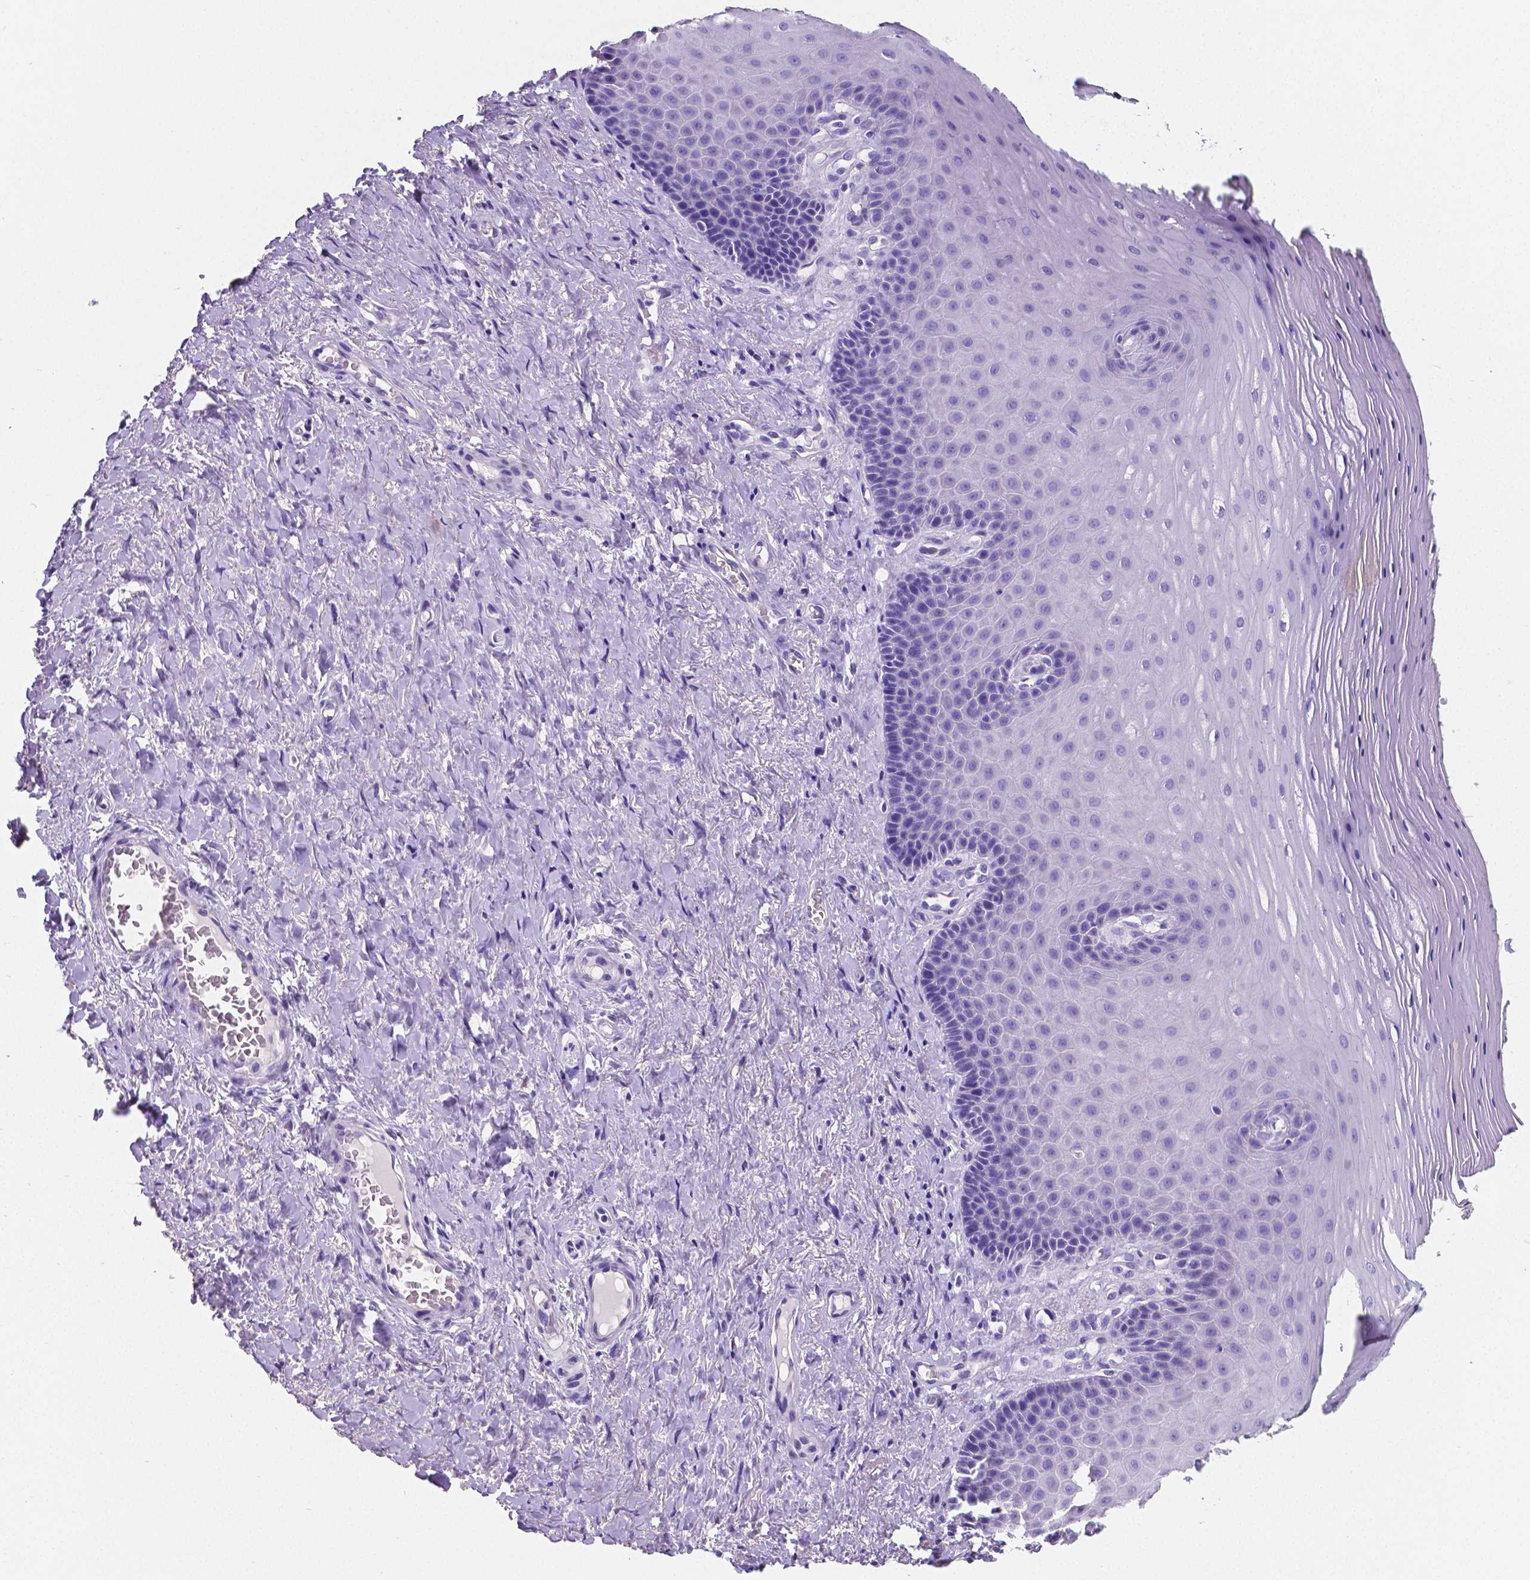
{"staining": {"intensity": "negative", "quantity": "none", "location": "none"}, "tissue": "vagina", "cell_type": "Squamous epithelial cells", "image_type": "normal", "snomed": [{"axis": "morphology", "description": "Normal tissue, NOS"}, {"axis": "topography", "description": "Vagina"}], "caption": "DAB (3,3'-diaminobenzidine) immunohistochemical staining of normal human vagina exhibits no significant expression in squamous epithelial cells.", "gene": "SATB2", "patient": {"sex": "female", "age": 83}}